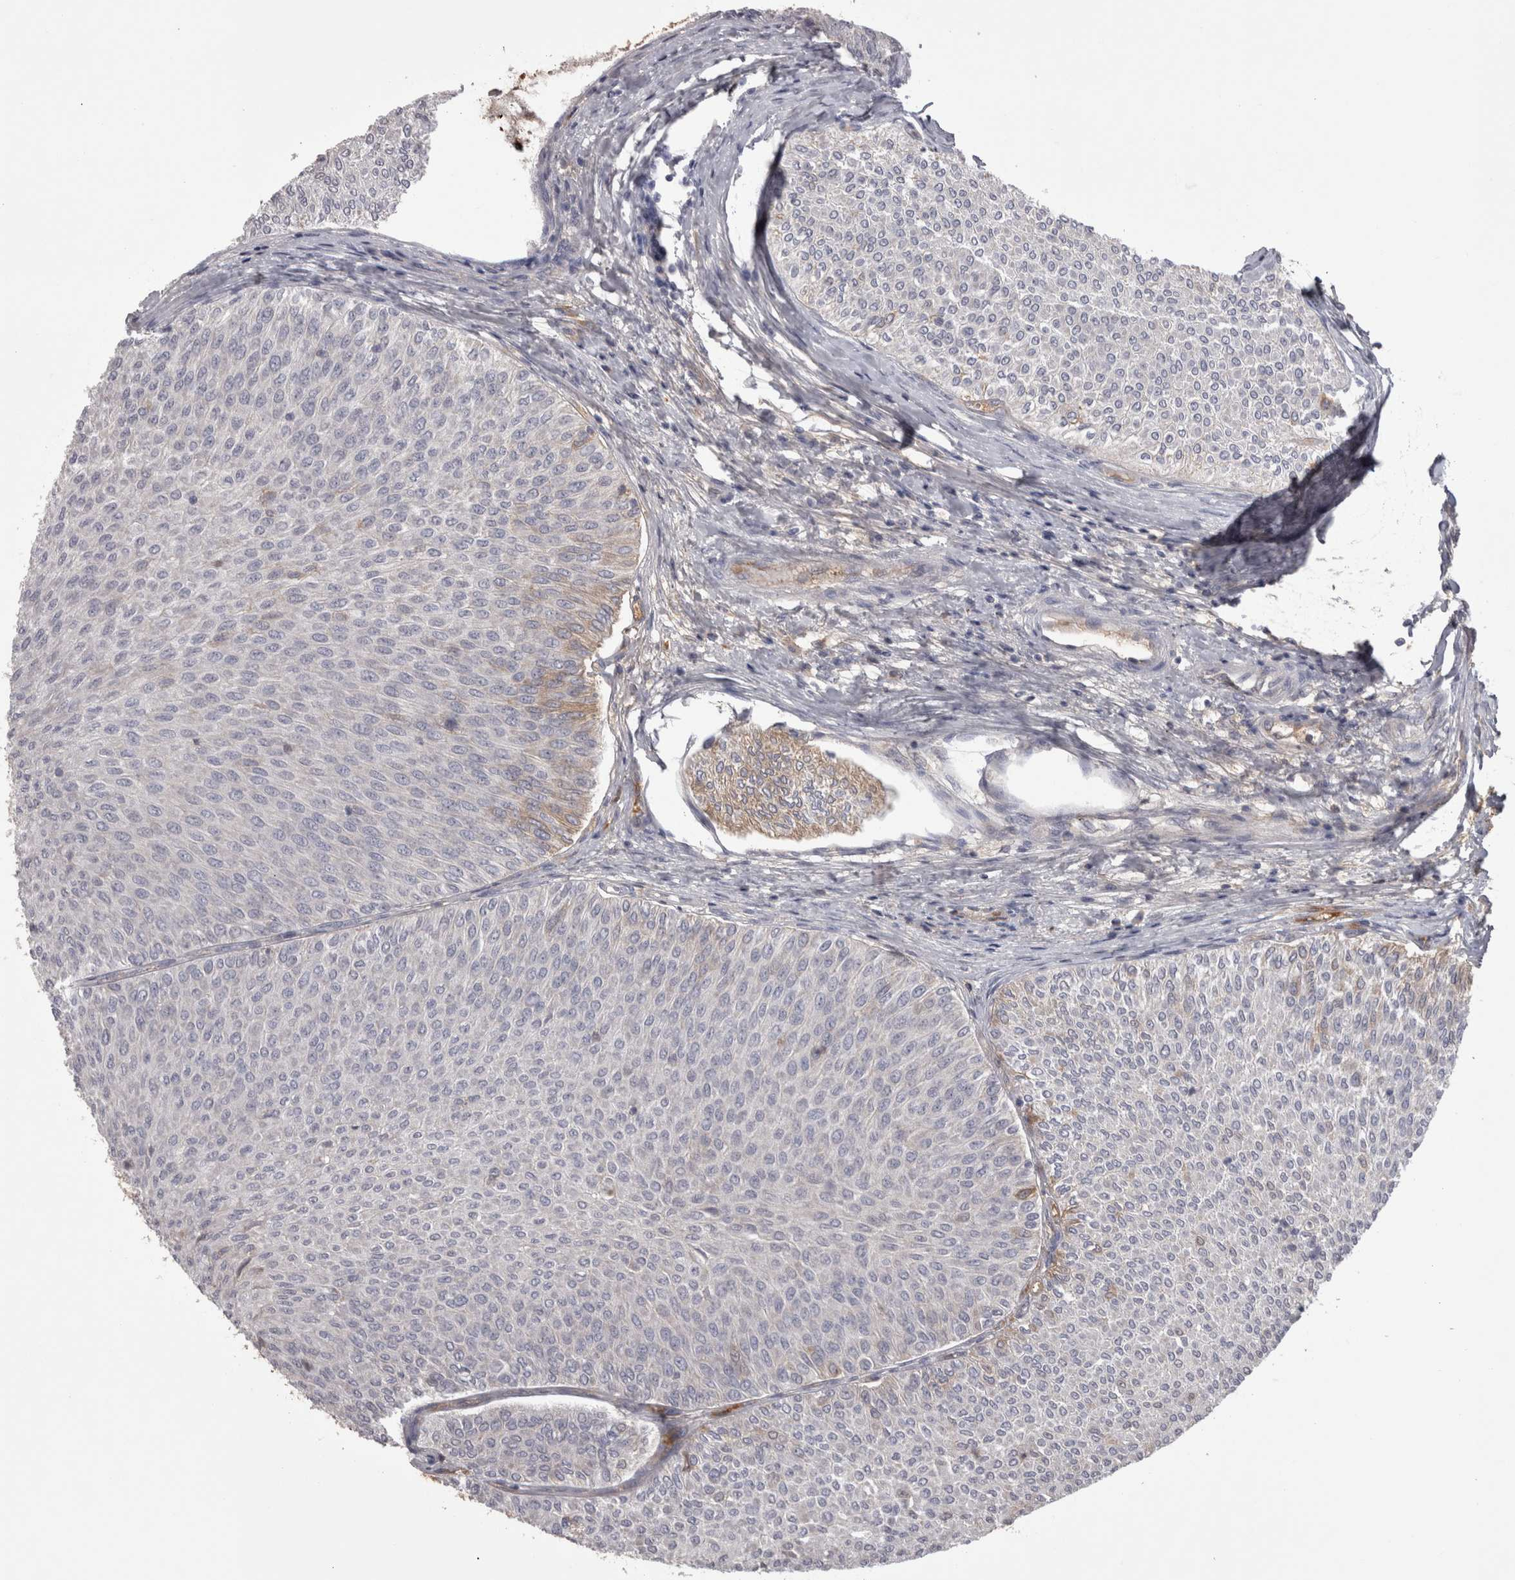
{"staining": {"intensity": "negative", "quantity": "none", "location": "none"}, "tissue": "urothelial cancer", "cell_type": "Tumor cells", "image_type": "cancer", "snomed": [{"axis": "morphology", "description": "Urothelial carcinoma, Low grade"}, {"axis": "topography", "description": "Urinary bladder"}], "caption": "Urothelial carcinoma (low-grade) stained for a protein using immunohistochemistry demonstrates no positivity tumor cells.", "gene": "SAA4", "patient": {"sex": "male", "age": 78}}